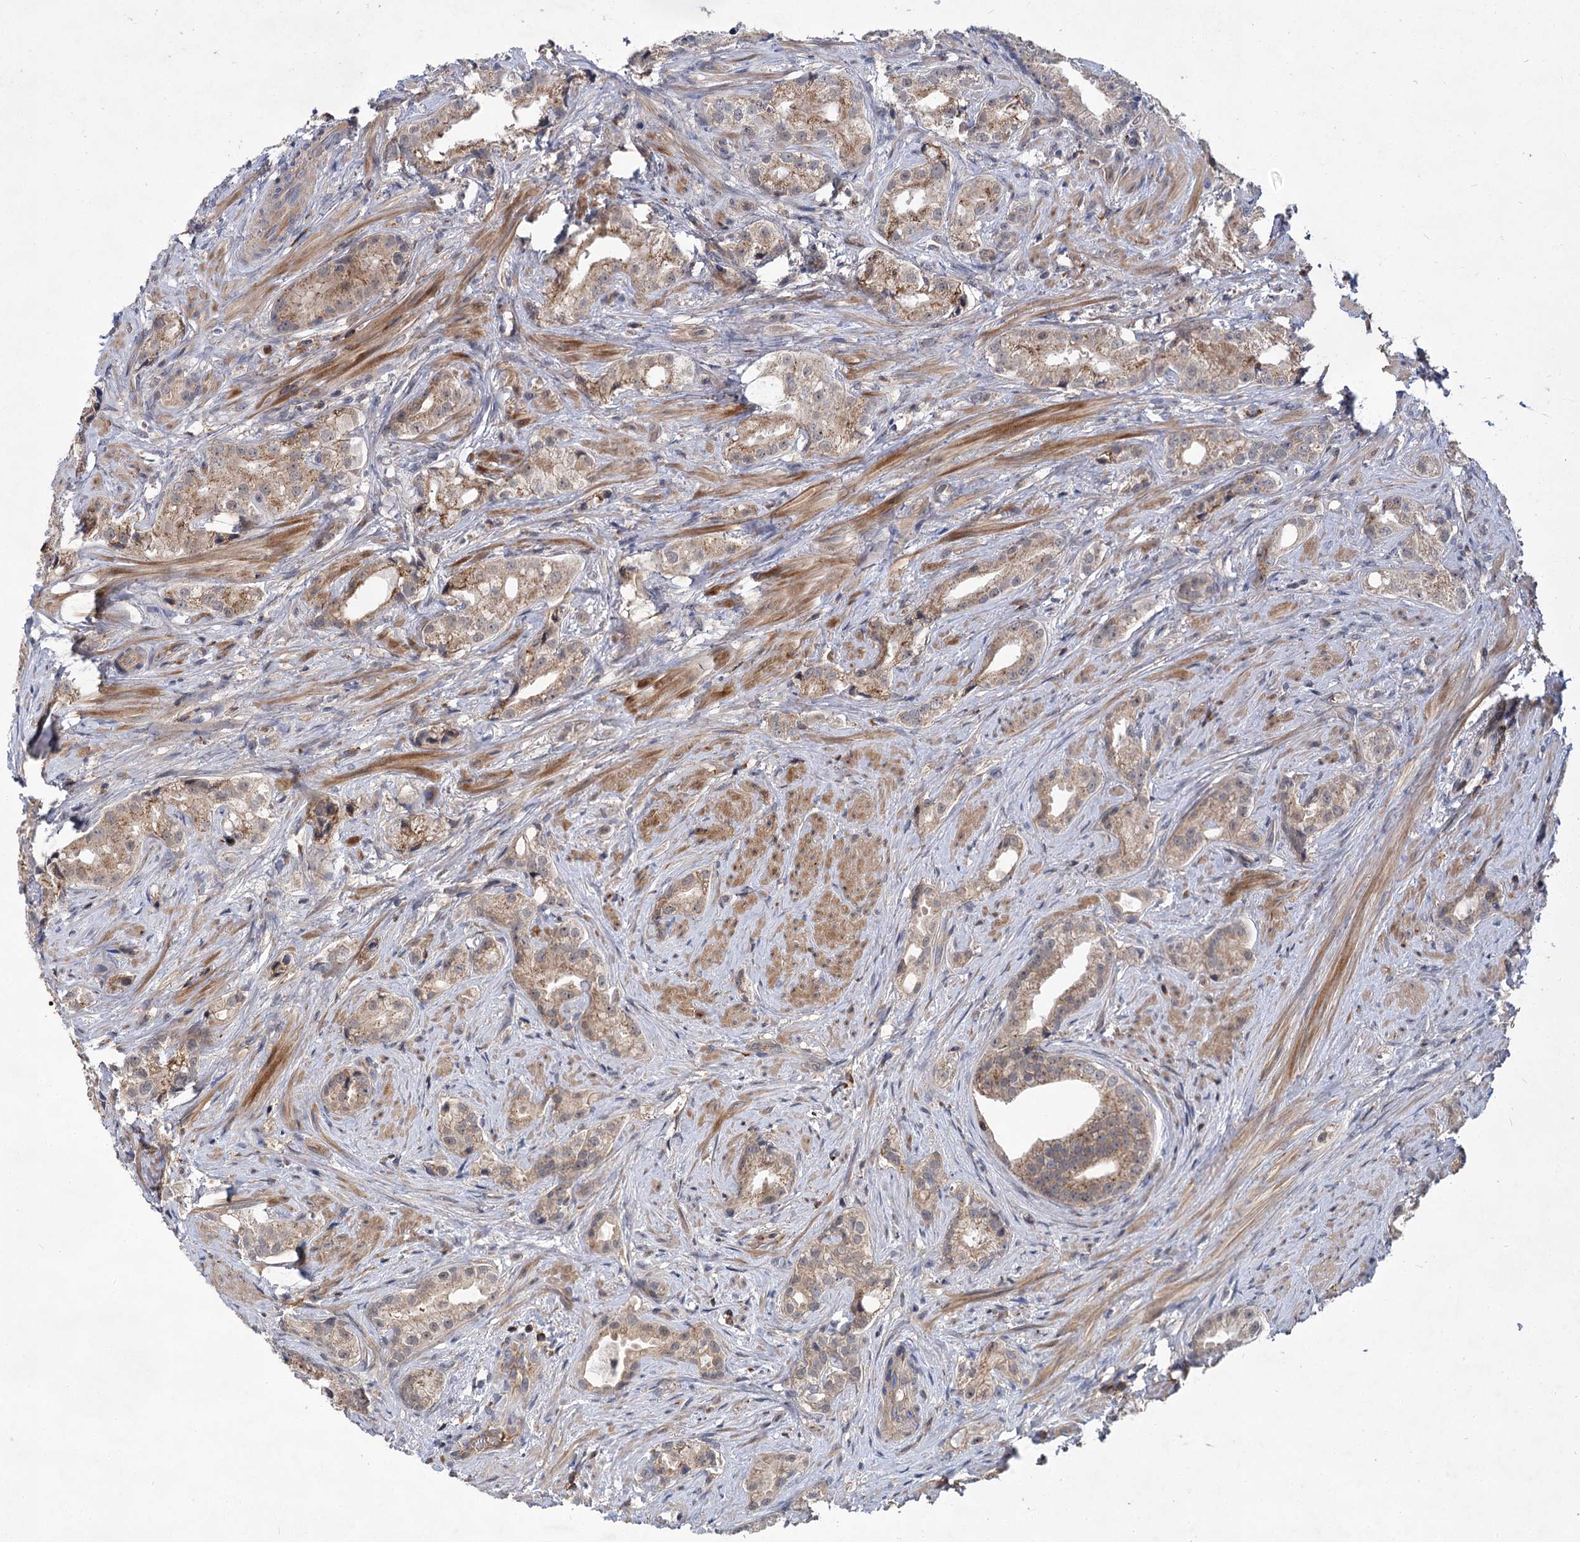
{"staining": {"intensity": "moderate", "quantity": "25%-75%", "location": "cytoplasmic/membranous"}, "tissue": "prostate cancer", "cell_type": "Tumor cells", "image_type": "cancer", "snomed": [{"axis": "morphology", "description": "Adenocarcinoma, Low grade"}, {"axis": "topography", "description": "Prostate"}], "caption": "Prostate cancer (low-grade adenocarcinoma) stained for a protein (brown) displays moderate cytoplasmic/membranous positive positivity in approximately 25%-75% of tumor cells.", "gene": "ABLIM1", "patient": {"sex": "male", "age": 71}}